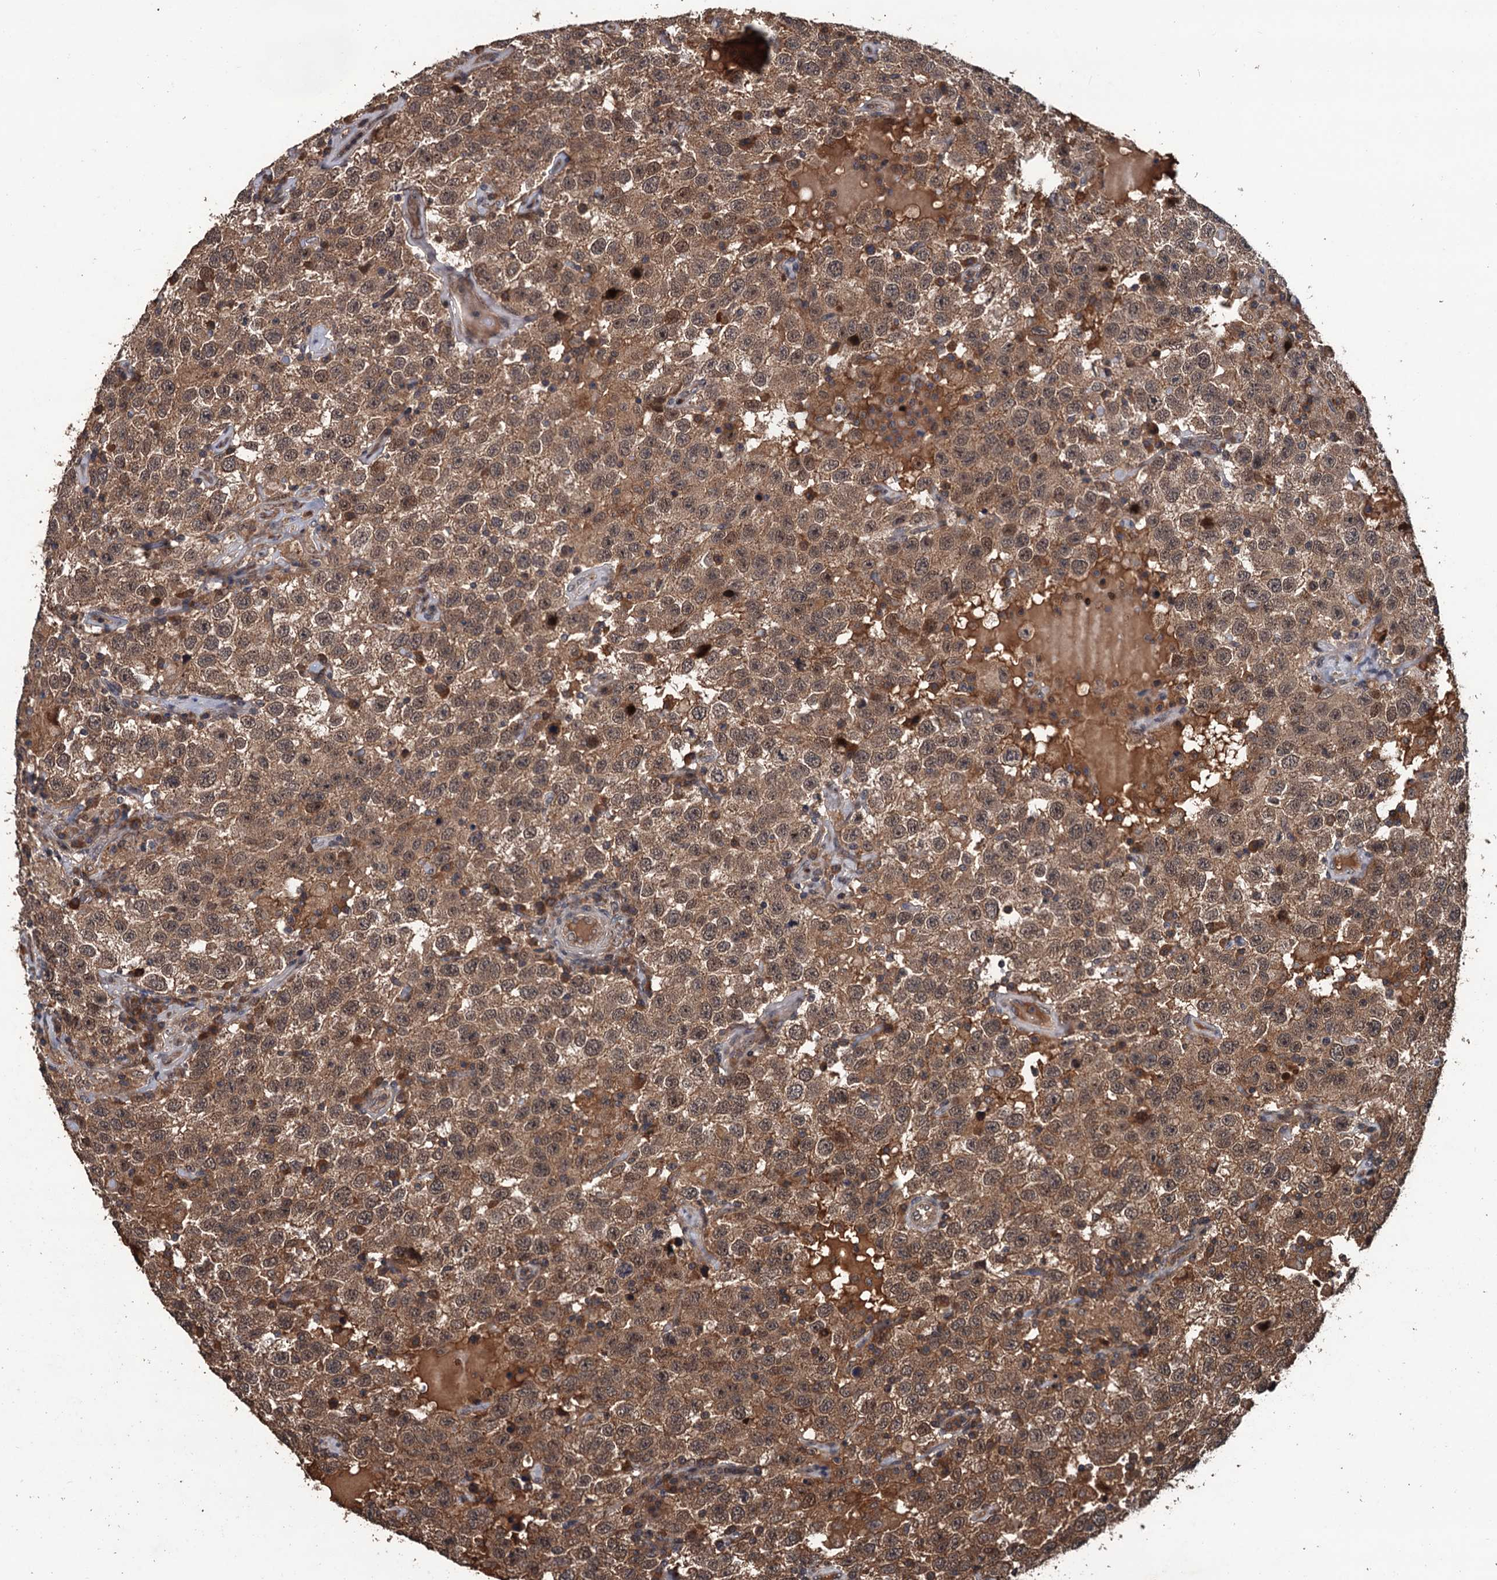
{"staining": {"intensity": "moderate", "quantity": ">75%", "location": "cytoplasmic/membranous,nuclear"}, "tissue": "testis cancer", "cell_type": "Tumor cells", "image_type": "cancer", "snomed": [{"axis": "morphology", "description": "Seminoma, NOS"}, {"axis": "topography", "description": "Testis"}], "caption": "This micrograph reveals immunohistochemistry (IHC) staining of human testis cancer (seminoma), with medium moderate cytoplasmic/membranous and nuclear staining in approximately >75% of tumor cells.", "gene": "ZNF438", "patient": {"sex": "male", "age": 41}}